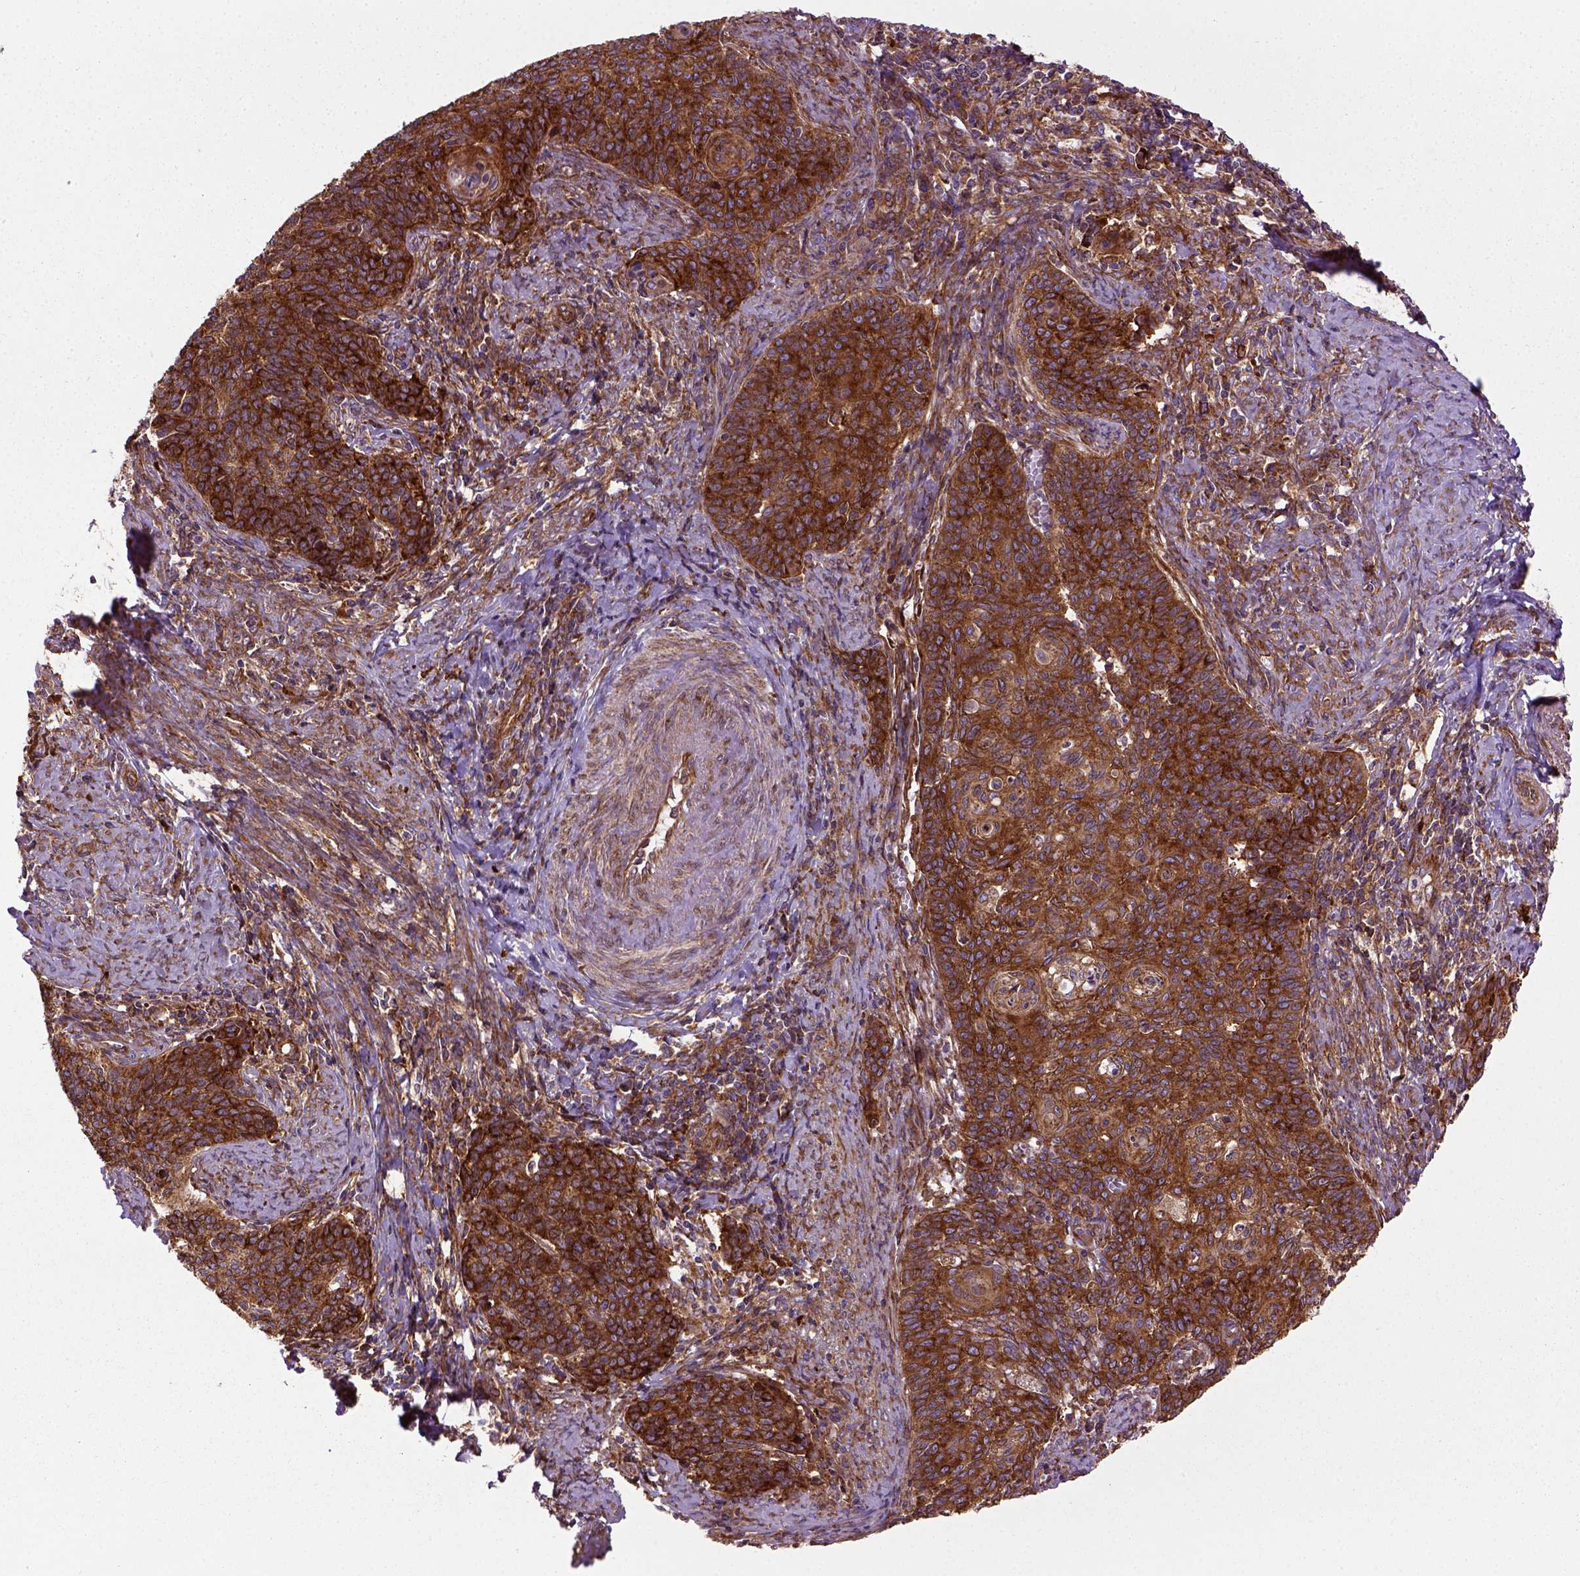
{"staining": {"intensity": "strong", "quantity": ">75%", "location": "cytoplasmic/membranous"}, "tissue": "cervical cancer", "cell_type": "Tumor cells", "image_type": "cancer", "snomed": [{"axis": "morphology", "description": "Normal tissue, NOS"}, {"axis": "morphology", "description": "Squamous cell carcinoma, NOS"}, {"axis": "topography", "description": "Cervix"}], "caption": "Immunohistochemistry of human cervical cancer (squamous cell carcinoma) demonstrates high levels of strong cytoplasmic/membranous staining in approximately >75% of tumor cells. The staining is performed using DAB brown chromogen to label protein expression. The nuclei are counter-stained blue using hematoxylin.", "gene": "CAPRIN1", "patient": {"sex": "female", "age": 39}}